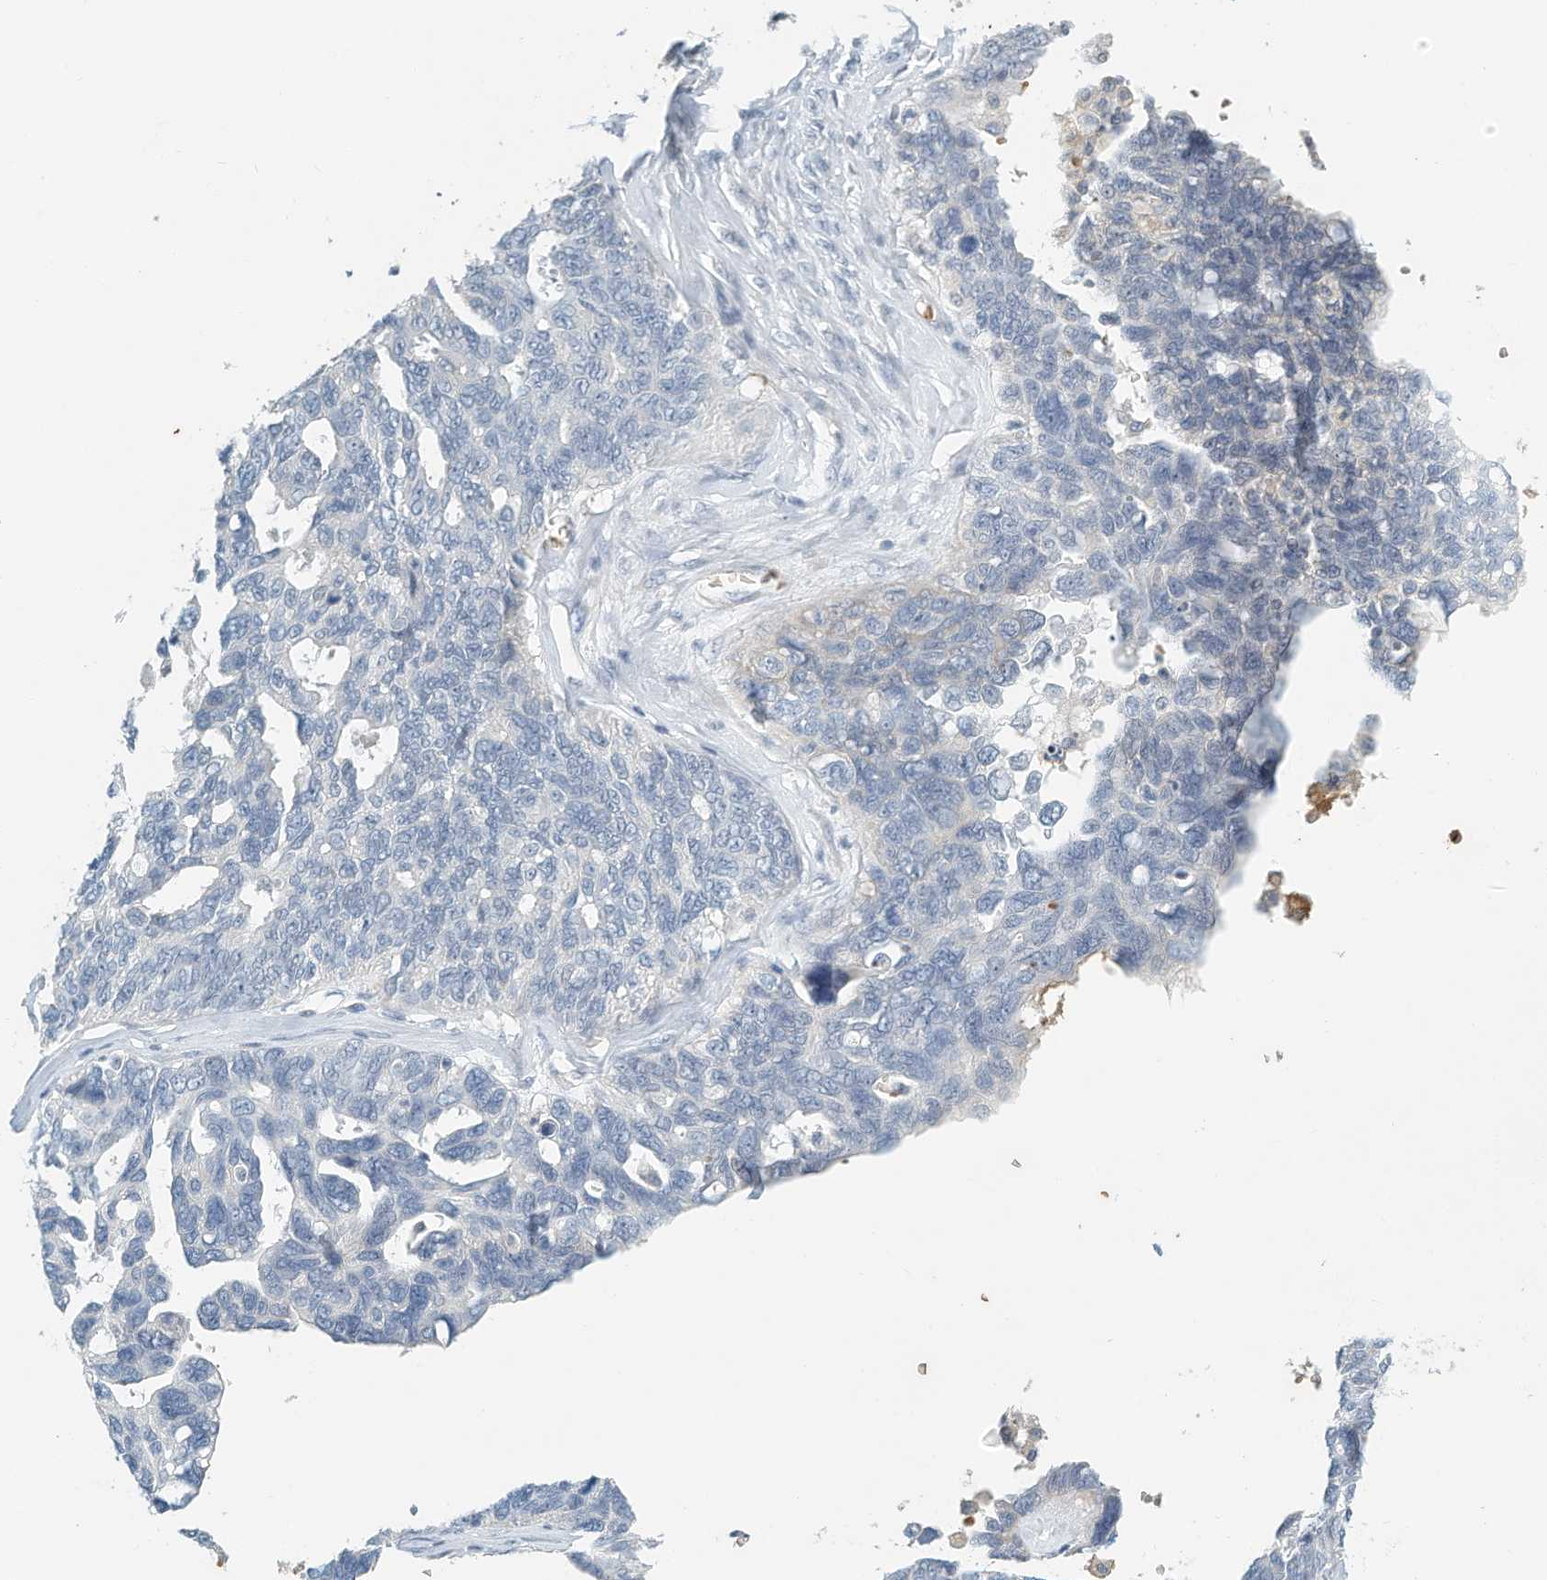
{"staining": {"intensity": "negative", "quantity": "none", "location": "none"}, "tissue": "ovarian cancer", "cell_type": "Tumor cells", "image_type": "cancer", "snomed": [{"axis": "morphology", "description": "Cystadenocarcinoma, serous, NOS"}, {"axis": "topography", "description": "Ovary"}], "caption": "Protein analysis of ovarian cancer displays no significant staining in tumor cells.", "gene": "RCAN3", "patient": {"sex": "female", "age": 79}}